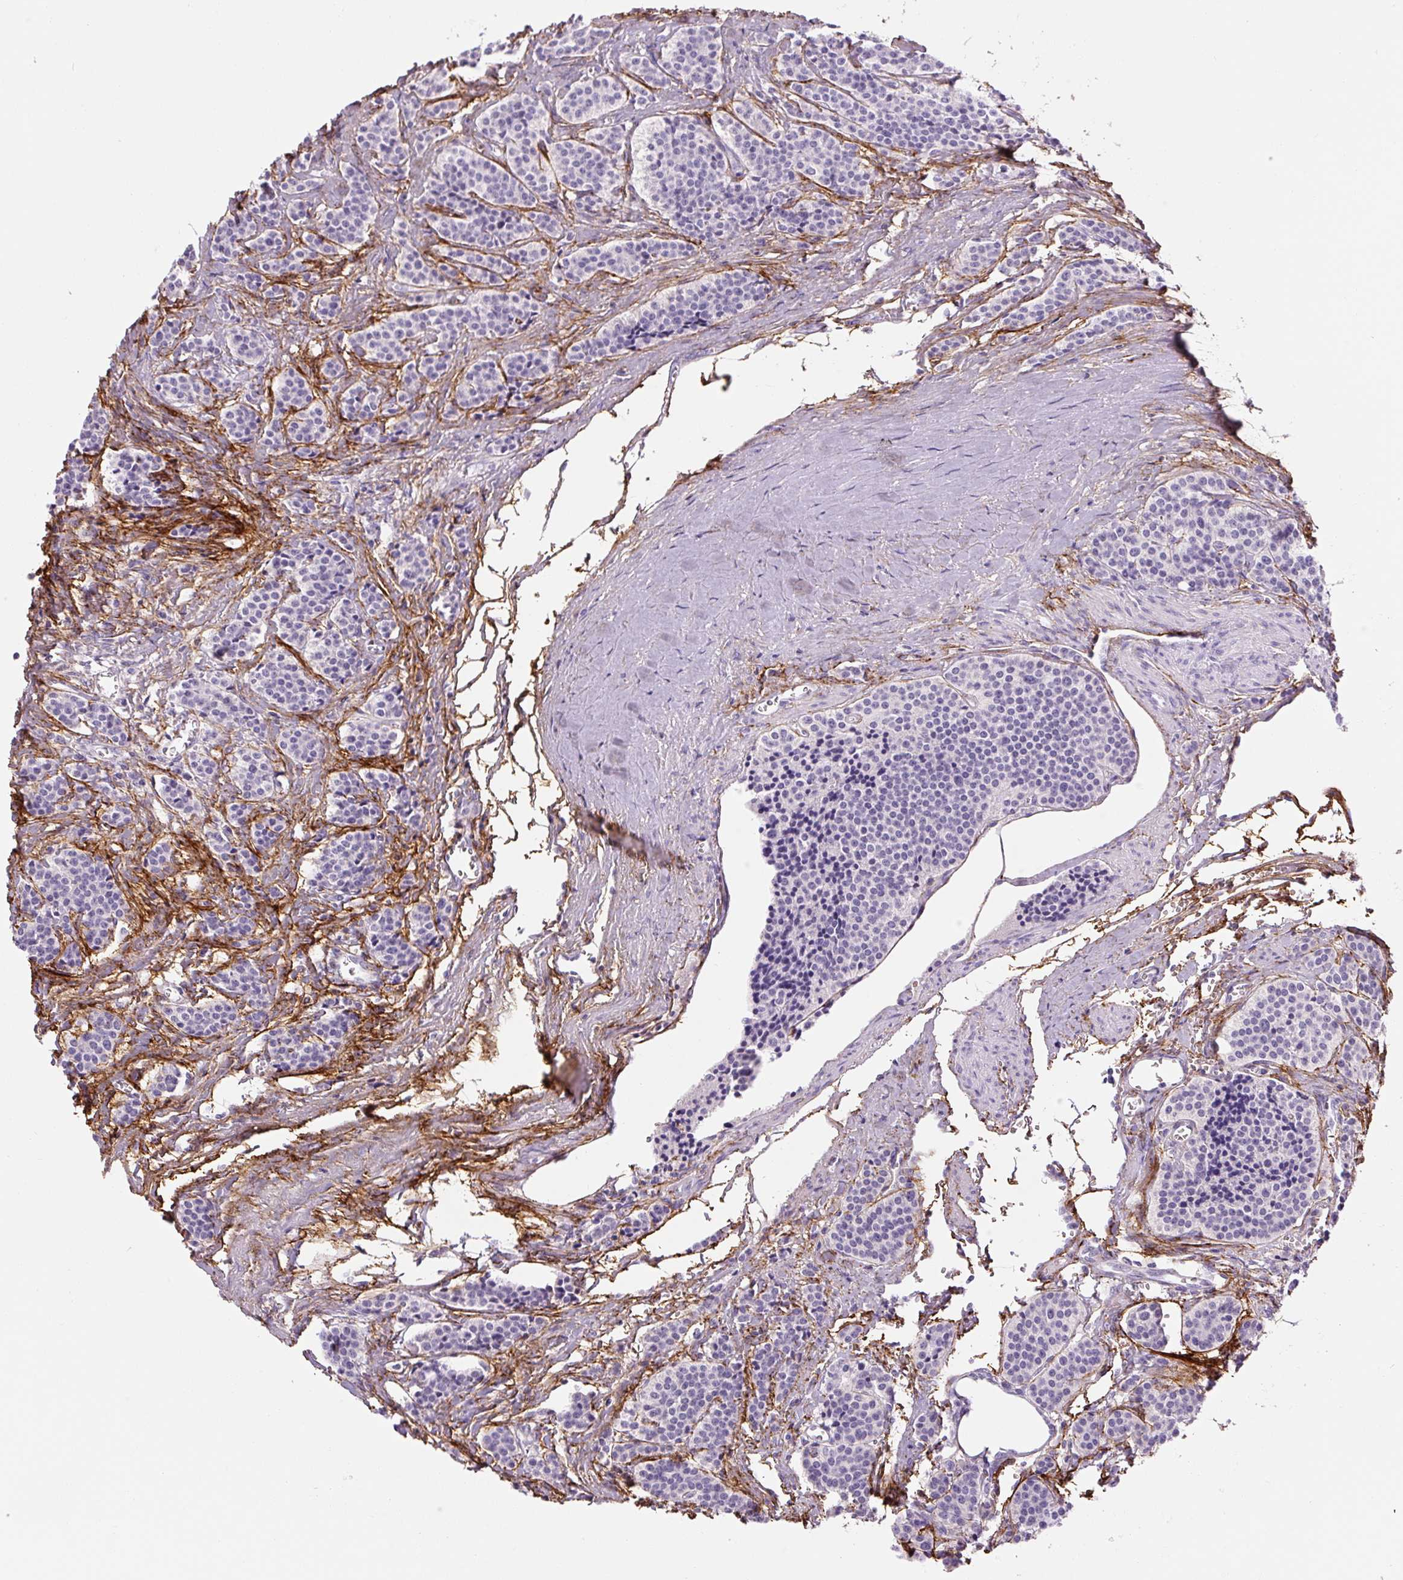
{"staining": {"intensity": "negative", "quantity": "none", "location": "none"}, "tissue": "carcinoid", "cell_type": "Tumor cells", "image_type": "cancer", "snomed": [{"axis": "morphology", "description": "Carcinoid, malignant, NOS"}, {"axis": "topography", "description": "Small intestine"}], "caption": "DAB (3,3'-diaminobenzidine) immunohistochemical staining of human carcinoid exhibits no significant staining in tumor cells.", "gene": "FBN1", "patient": {"sex": "male", "age": 63}}